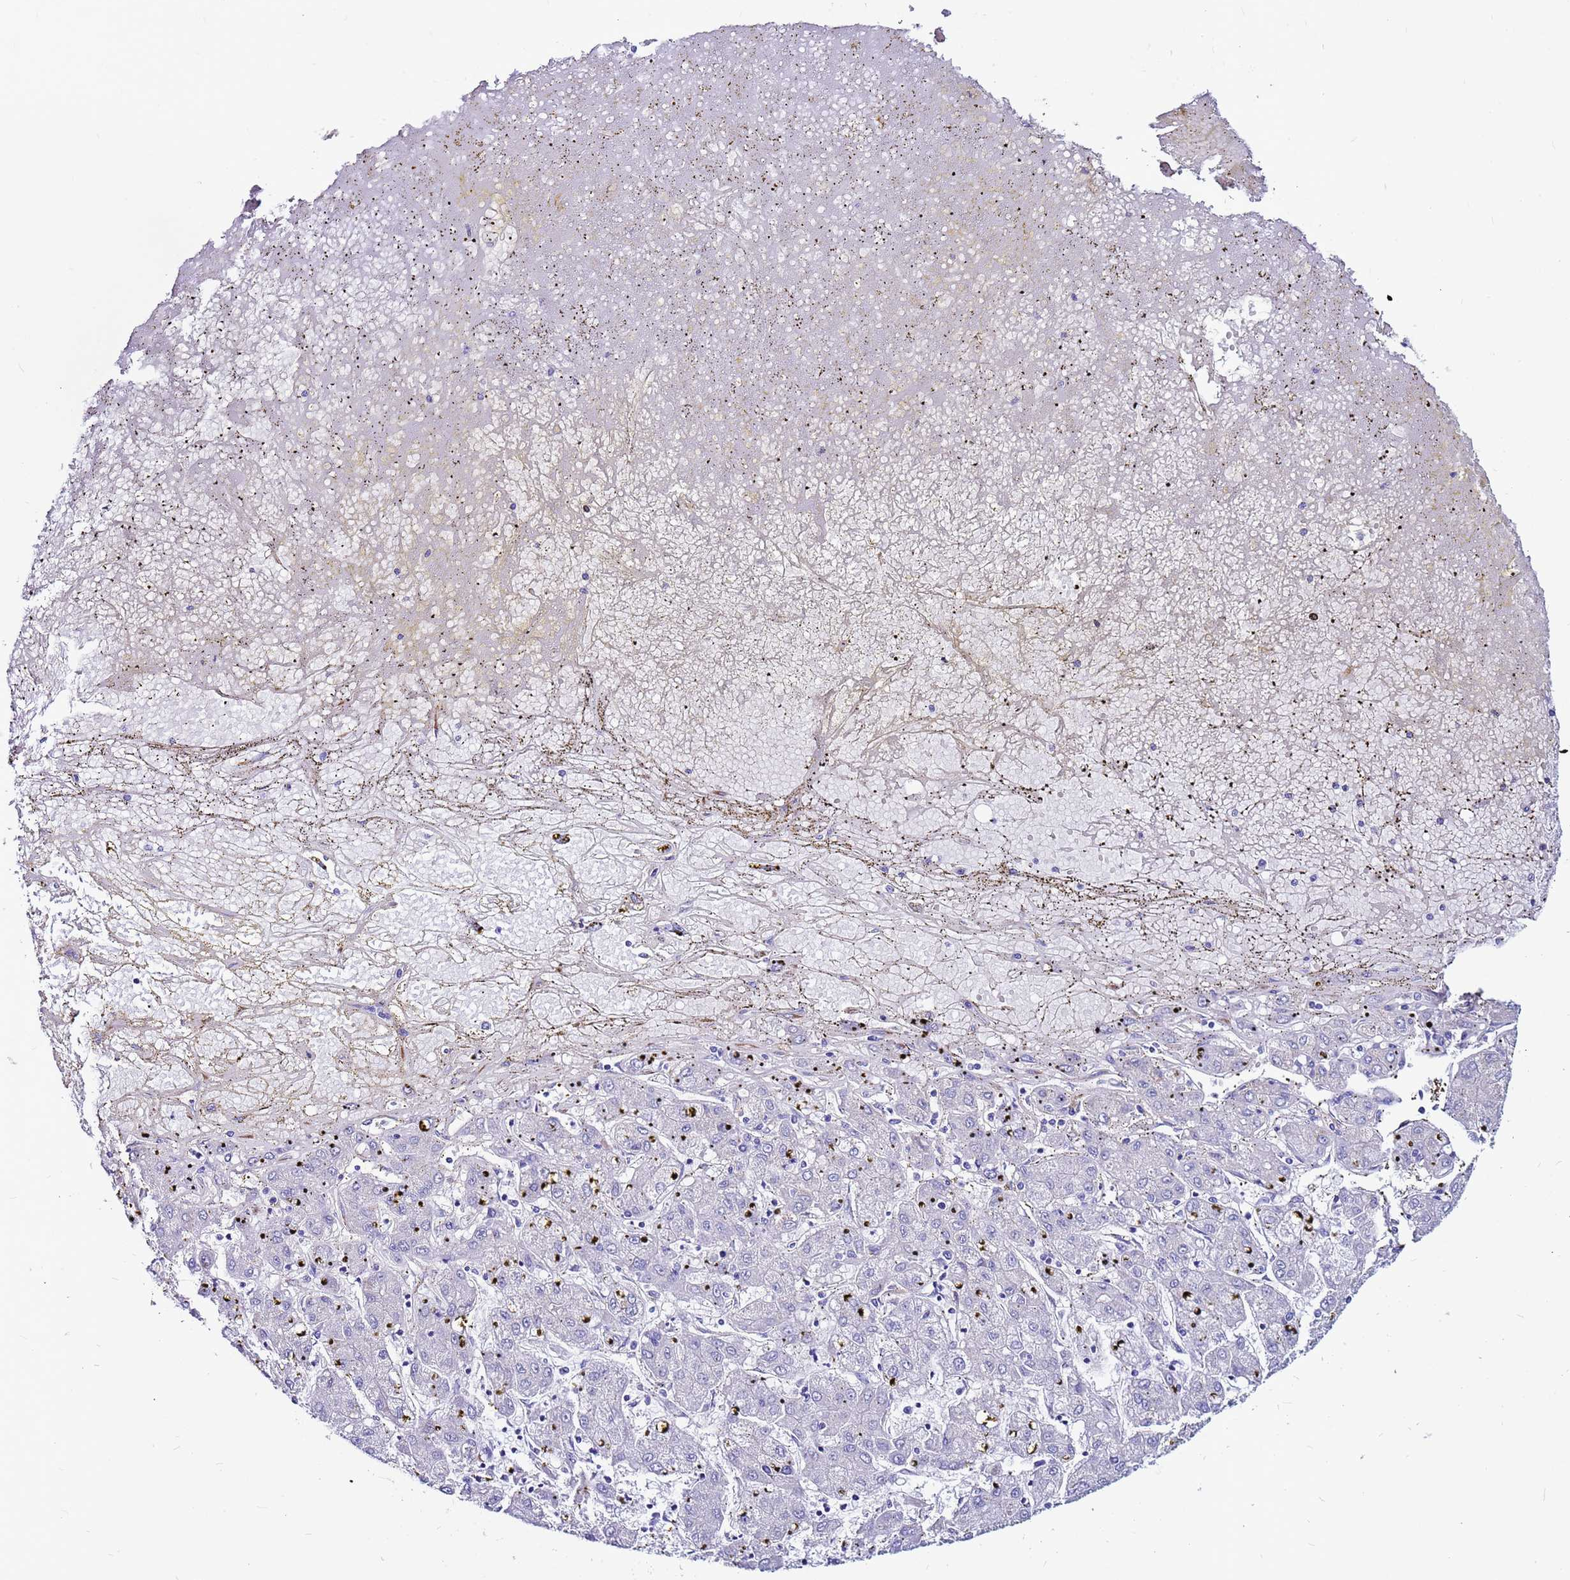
{"staining": {"intensity": "negative", "quantity": "none", "location": "none"}, "tissue": "liver cancer", "cell_type": "Tumor cells", "image_type": "cancer", "snomed": [{"axis": "morphology", "description": "Carcinoma, Hepatocellular, NOS"}, {"axis": "topography", "description": "Liver"}], "caption": "Liver cancer stained for a protein using immunohistochemistry (IHC) reveals no positivity tumor cells.", "gene": "SLC44A3", "patient": {"sex": "male", "age": 72}}